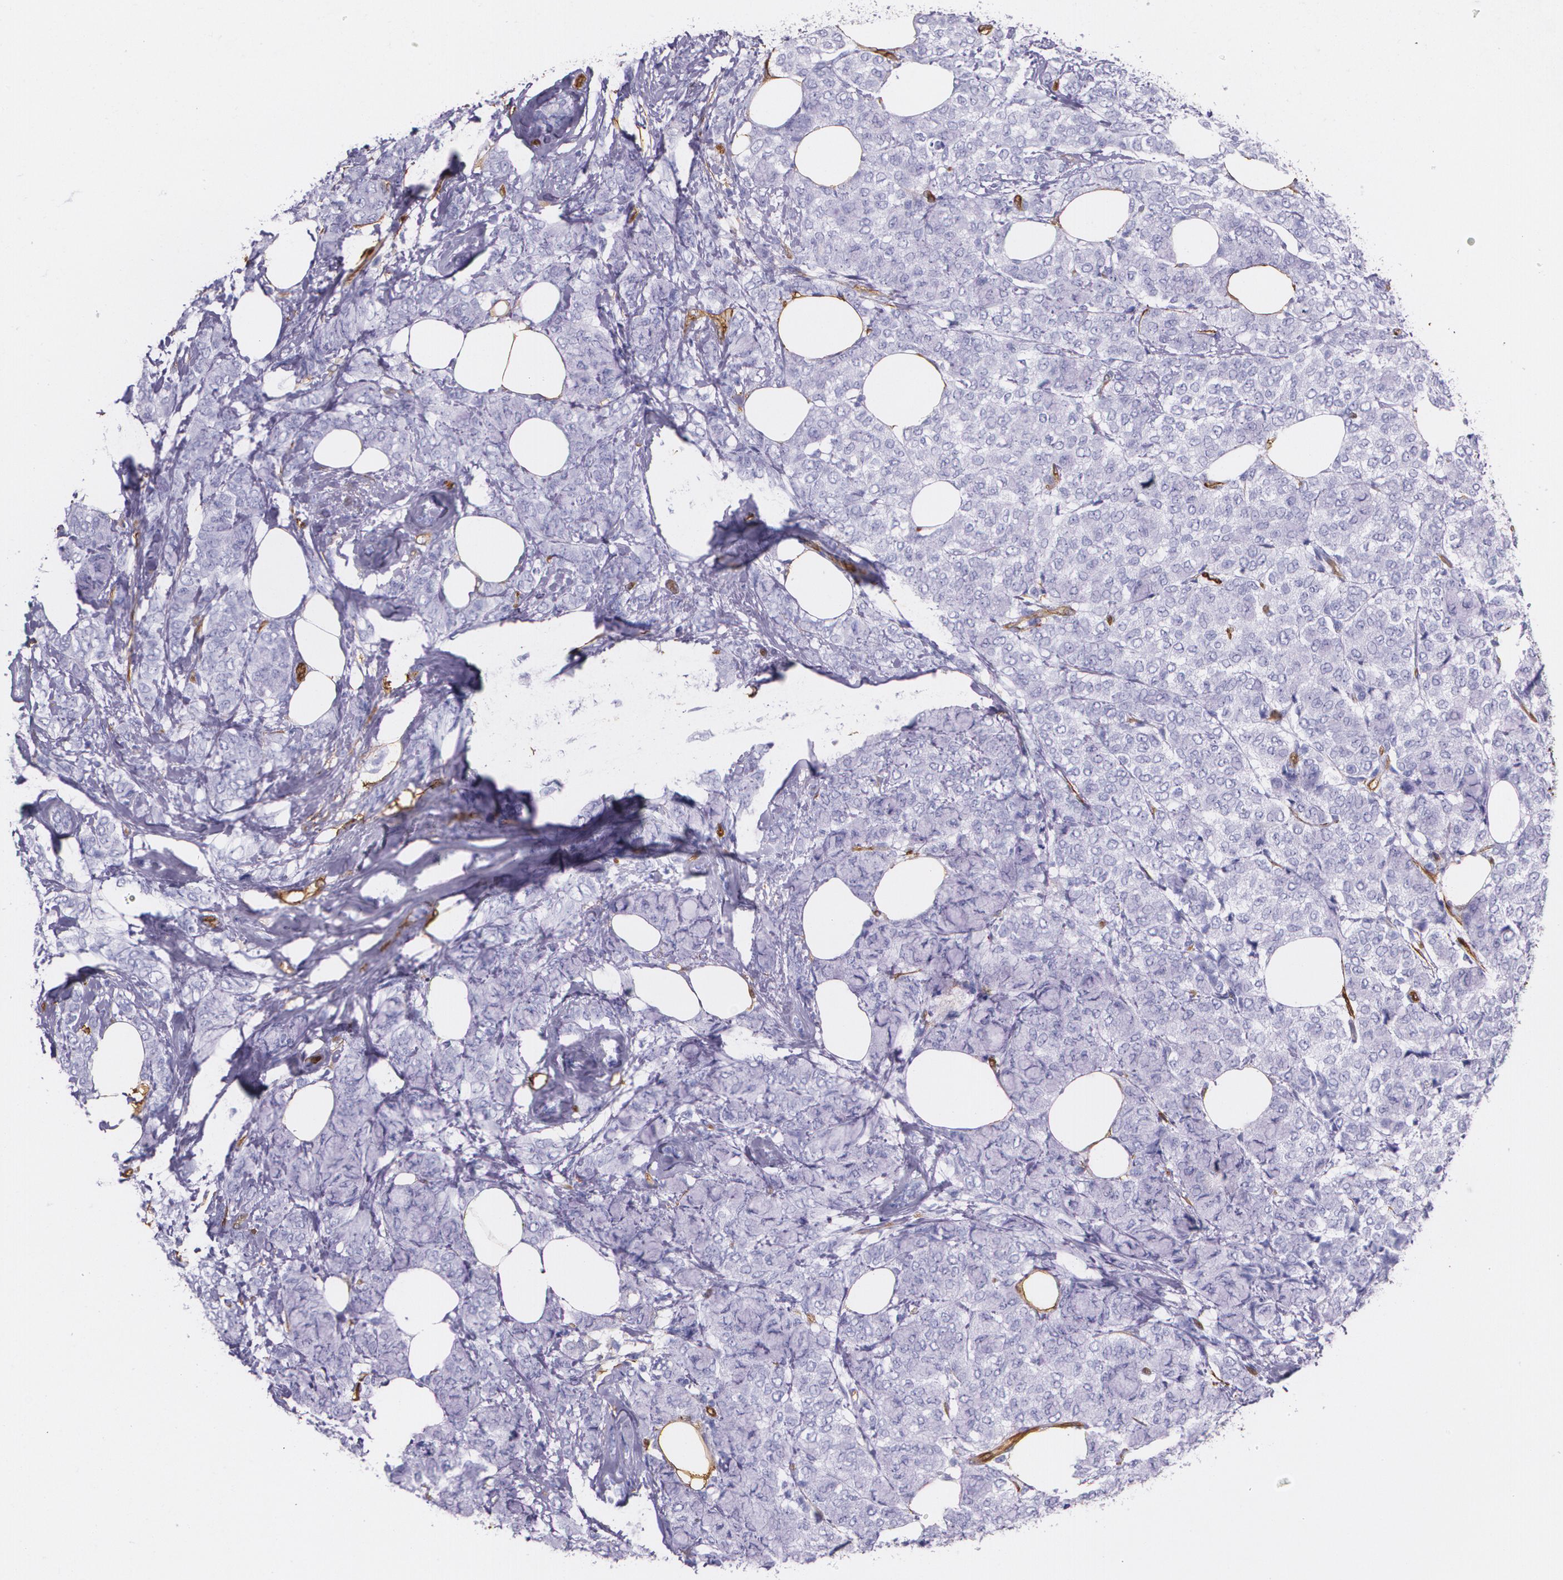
{"staining": {"intensity": "negative", "quantity": "none", "location": "none"}, "tissue": "breast cancer", "cell_type": "Tumor cells", "image_type": "cancer", "snomed": [{"axis": "morphology", "description": "Lobular carcinoma"}, {"axis": "topography", "description": "Breast"}], "caption": "DAB immunohistochemical staining of human breast cancer (lobular carcinoma) displays no significant expression in tumor cells. Nuclei are stained in blue.", "gene": "MMP2", "patient": {"sex": "female", "age": 60}}